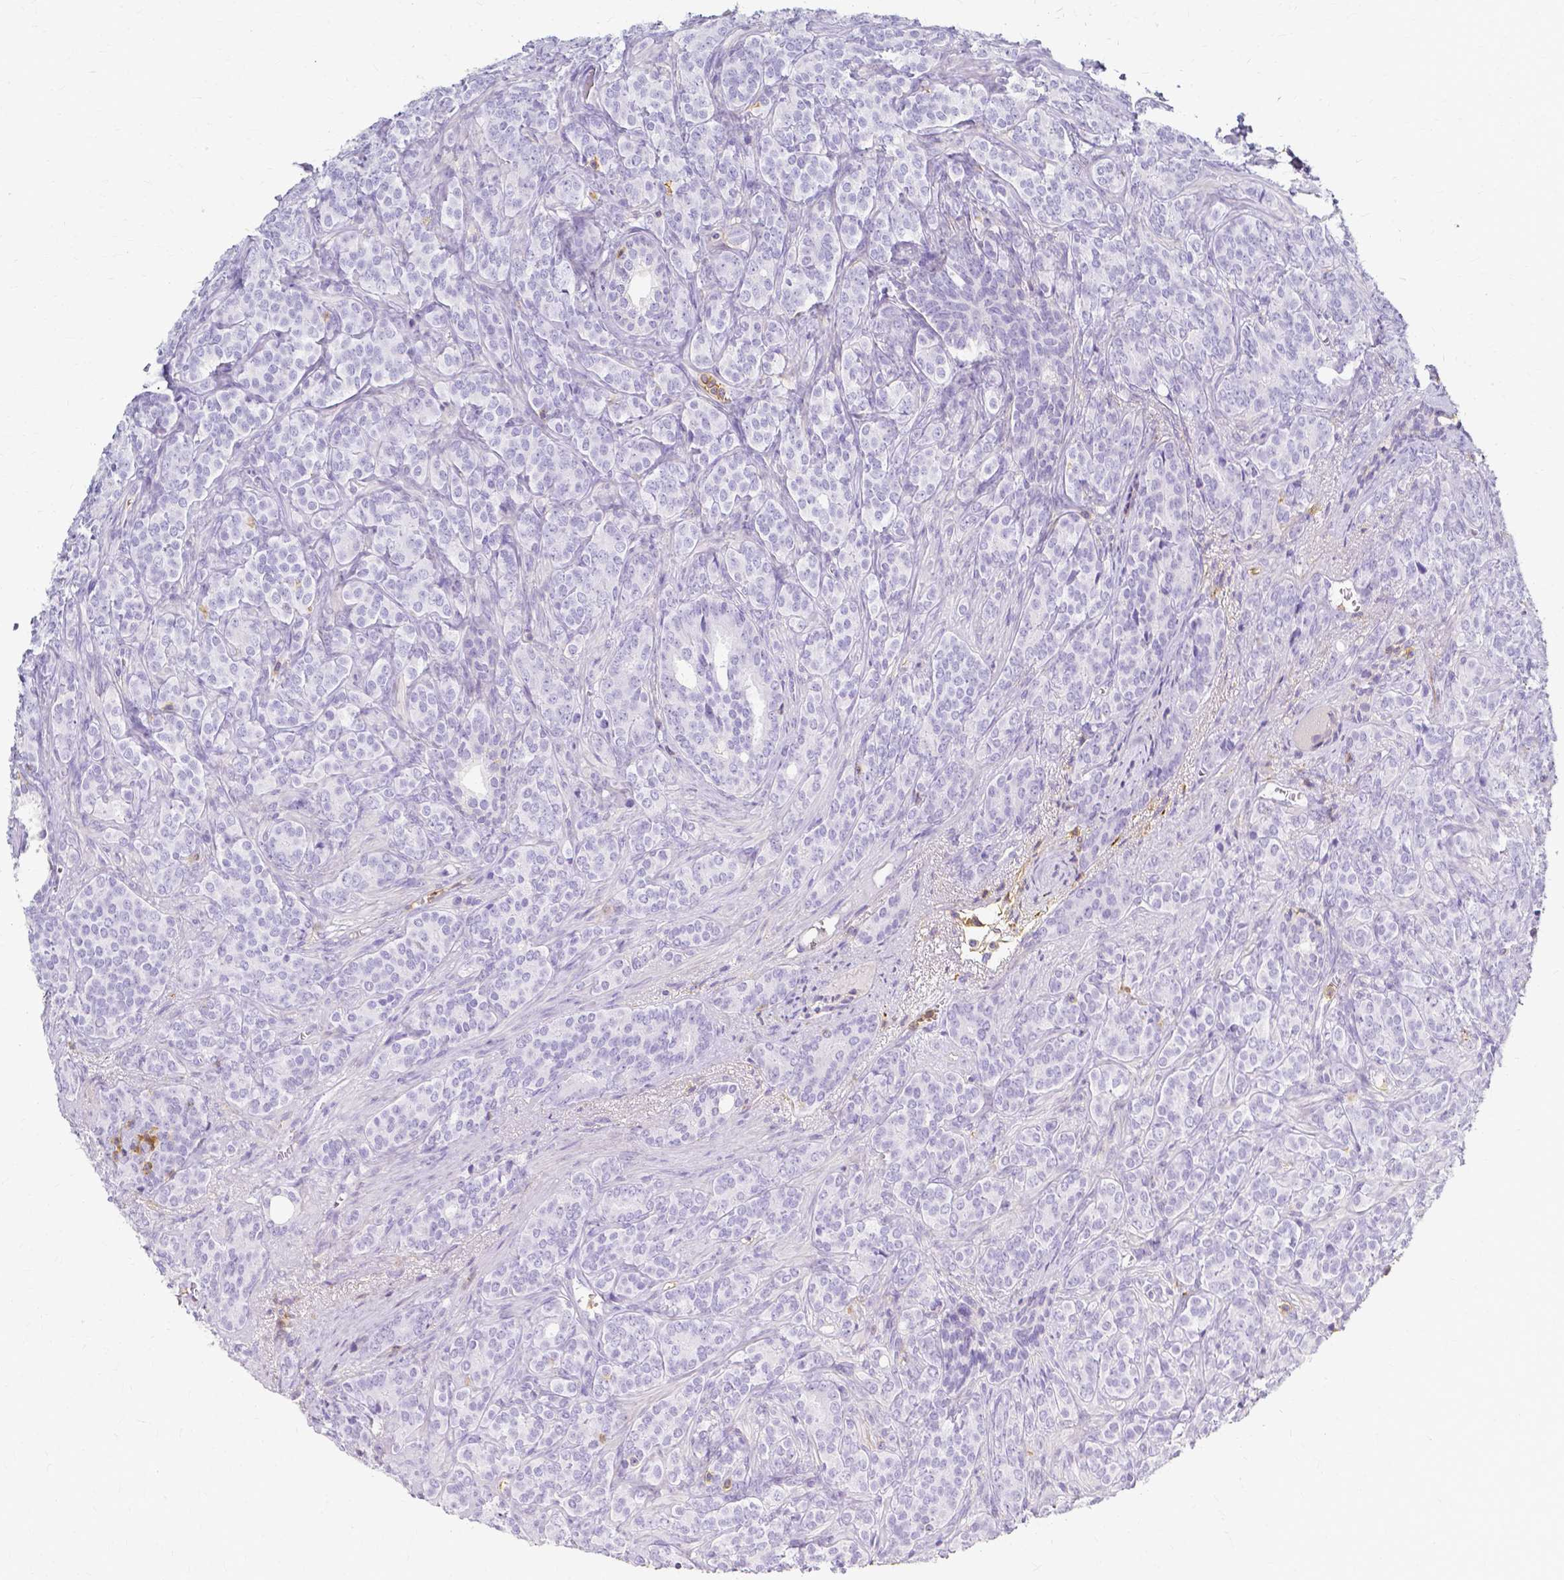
{"staining": {"intensity": "negative", "quantity": "none", "location": "none"}, "tissue": "prostate cancer", "cell_type": "Tumor cells", "image_type": "cancer", "snomed": [{"axis": "morphology", "description": "Adenocarcinoma, High grade"}, {"axis": "topography", "description": "Prostate"}], "caption": "High power microscopy histopathology image of an immunohistochemistry (IHC) micrograph of prostate cancer, revealing no significant staining in tumor cells.", "gene": "HSPA12A", "patient": {"sex": "male", "age": 84}}